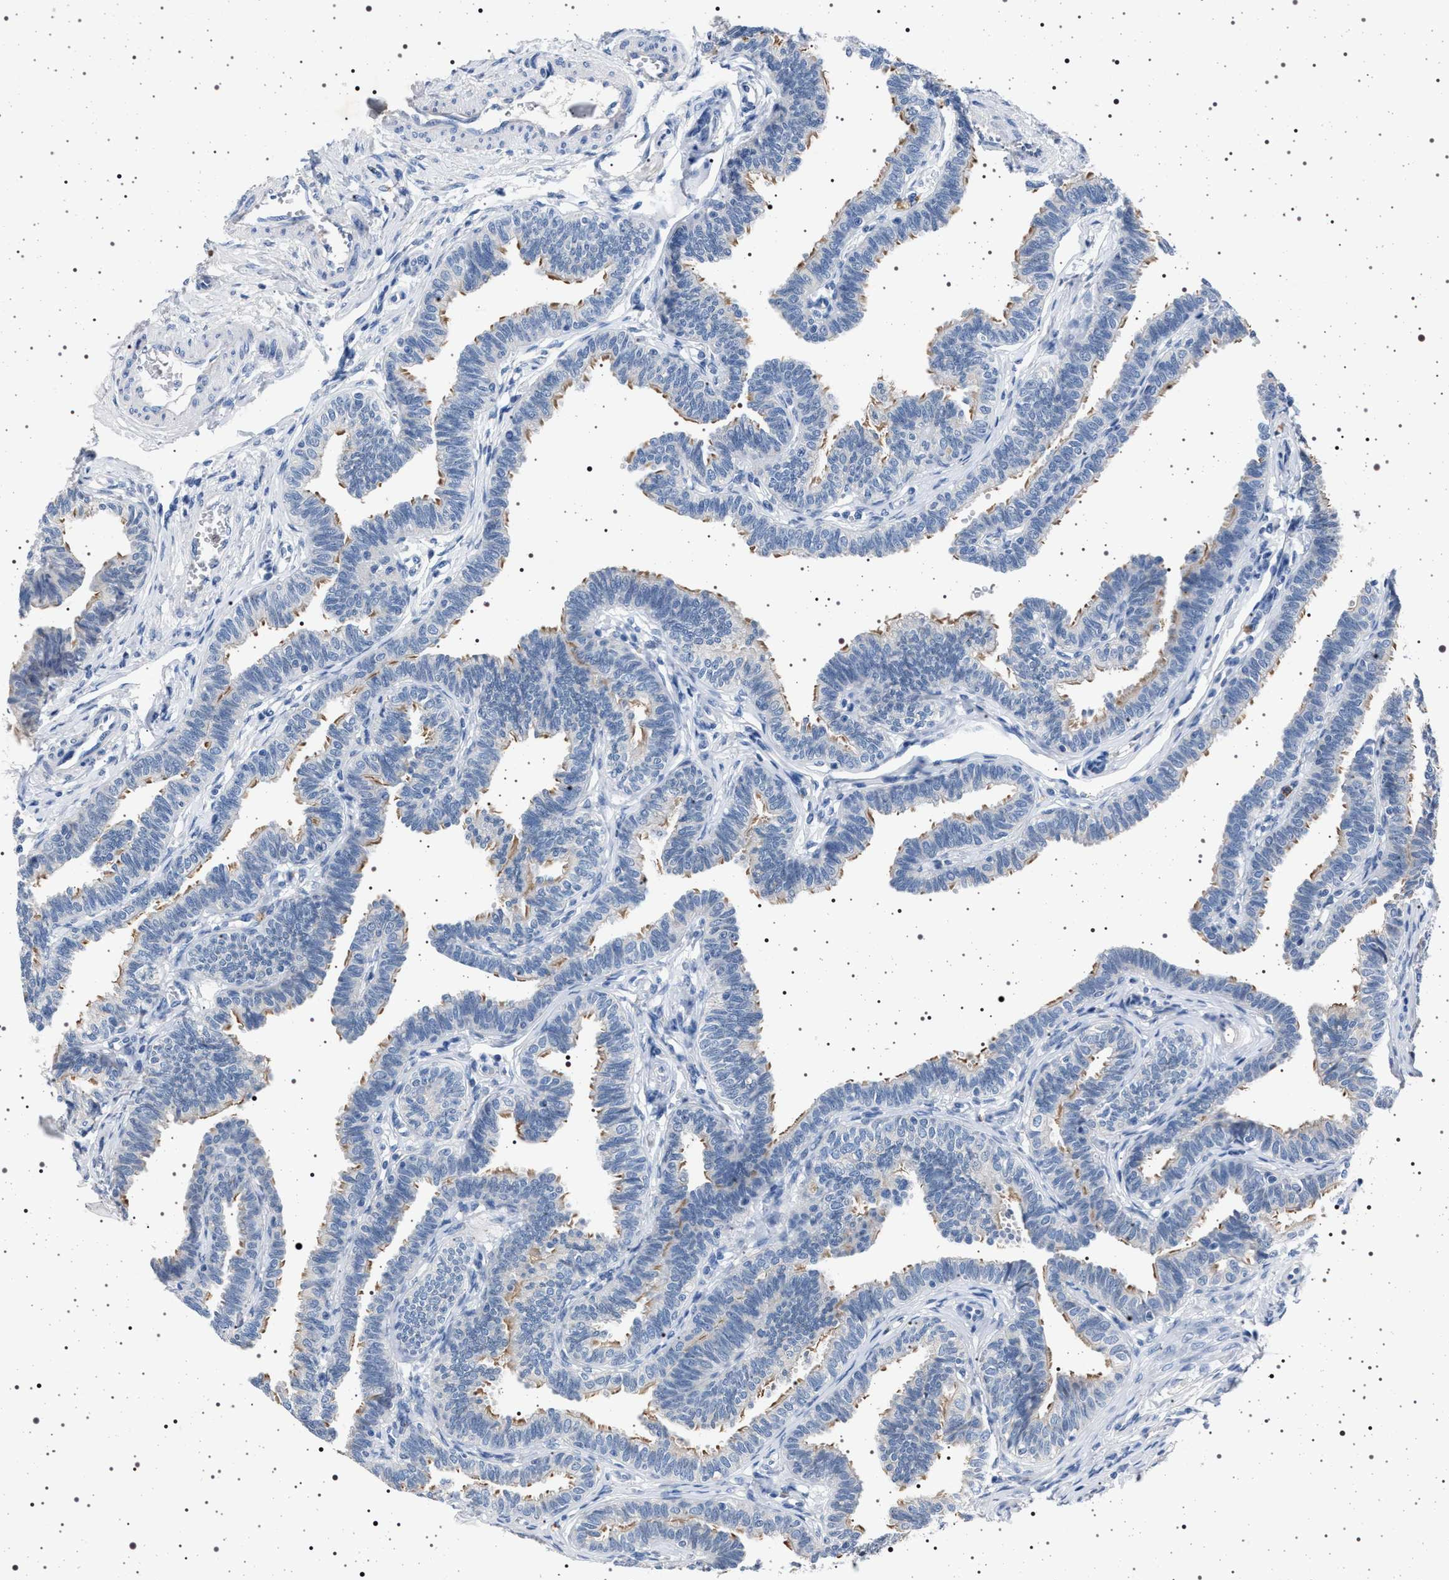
{"staining": {"intensity": "negative", "quantity": "none", "location": "none"}, "tissue": "fallopian tube", "cell_type": "Glandular cells", "image_type": "normal", "snomed": [{"axis": "morphology", "description": "Normal tissue, NOS"}, {"axis": "topography", "description": "Fallopian tube"}, {"axis": "topography", "description": "Ovary"}], "caption": "Immunohistochemistry of unremarkable human fallopian tube demonstrates no expression in glandular cells.", "gene": "NAT9", "patient": {"sex": "female", "age": 23}}